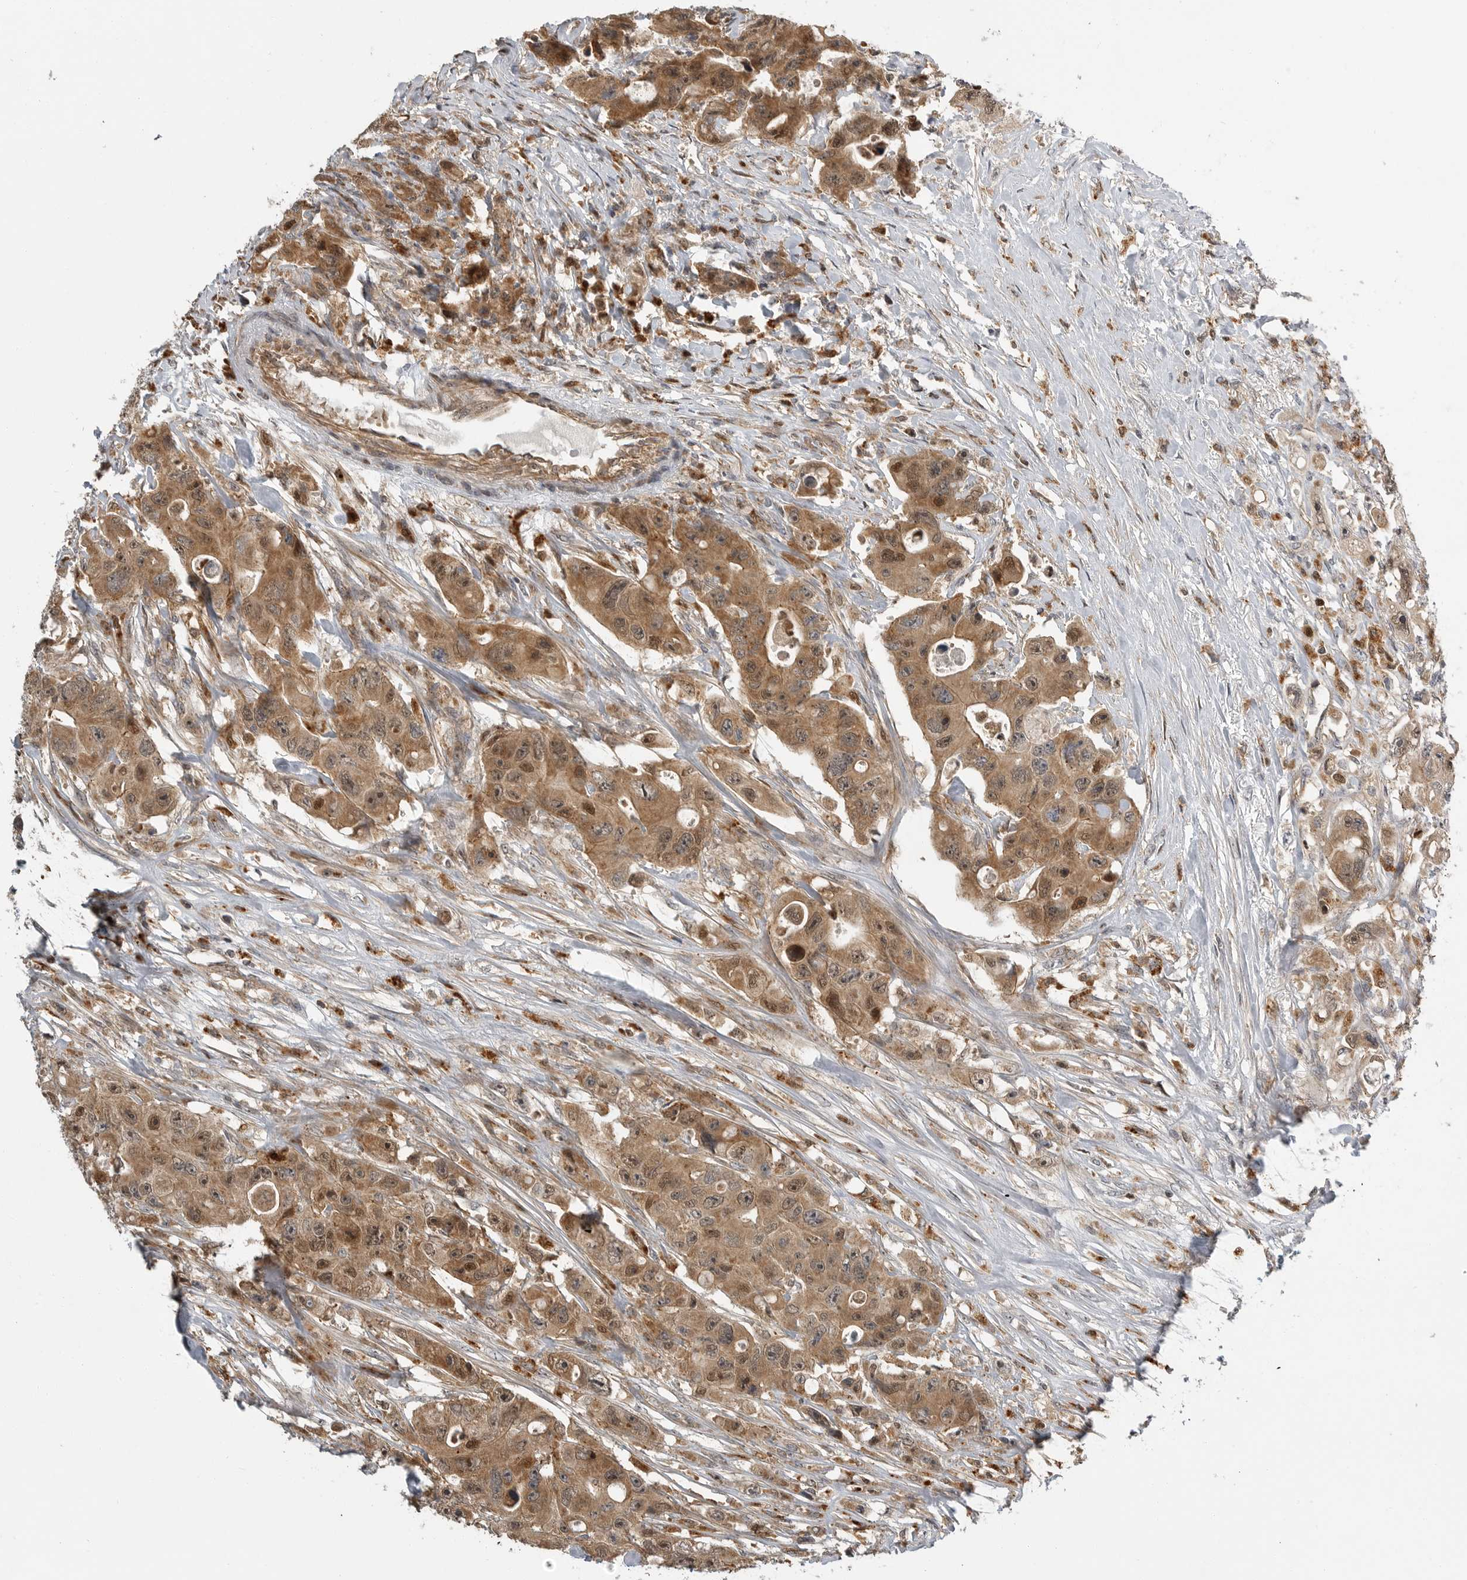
{"staining": {"intensity": "moderate", "quantity": ">75%", "location": "cytoplasmic/membranous,nuclear"}, "tissue": "colorectal cancer", "cell_type": "Tumor cells", "image_type": "cancer", "snomed": [{"axis": "morphology", "description": "Adenocarcinoma, NOS"}, {"axis": "topography", "description": "Colon"}], "caption": "Moderate cytoplasmic/membranous and nuclear expression for a protein is present in about >75% of tumor cells of colorectal cancer using immunohistochemistry.", "gene": "STRAP", "patient": {"sex": "female", "age": 46}}